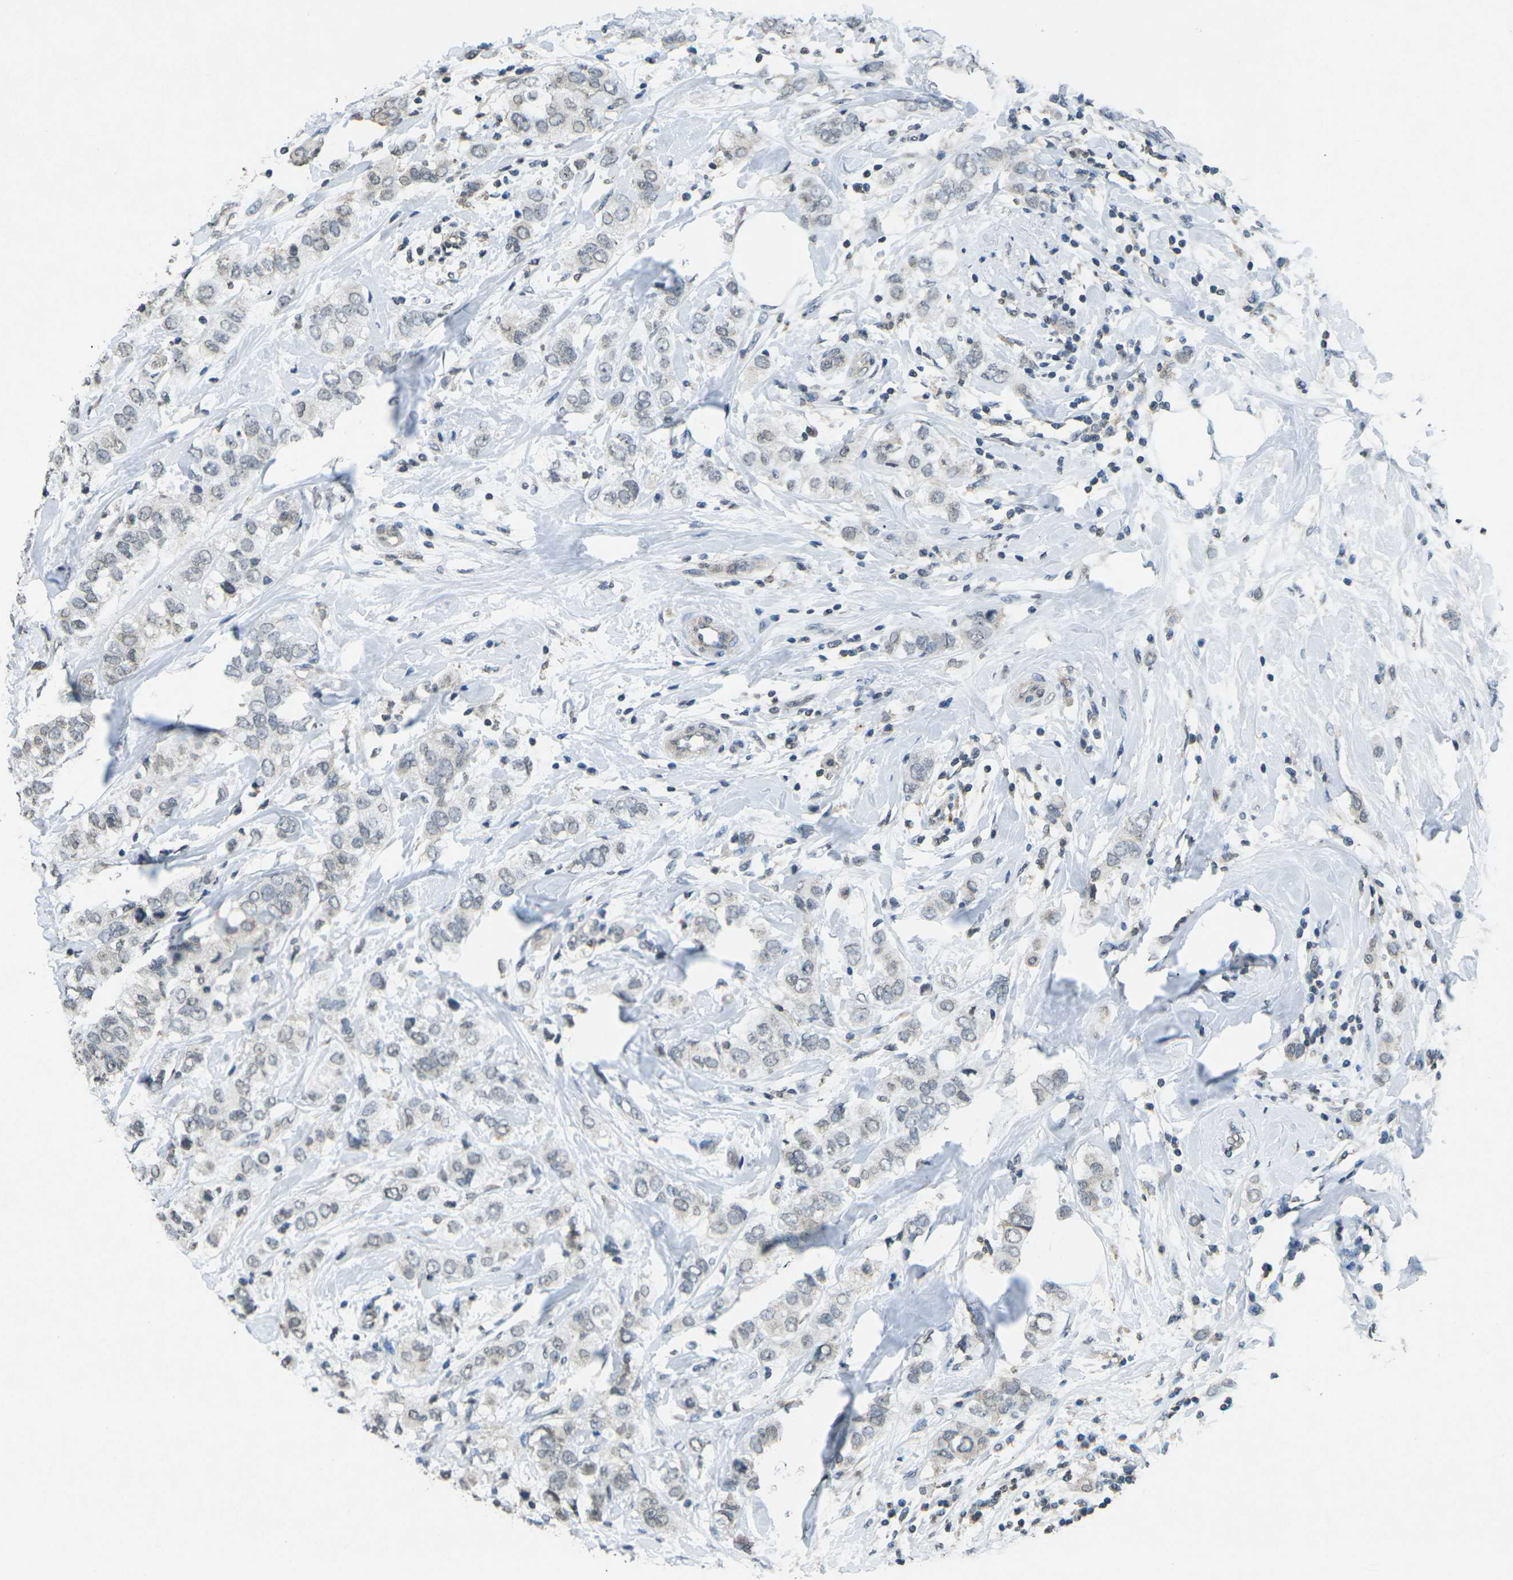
{"staining": {"intensity": "weak", "quantity": "<25%", "location": "cytoplasmic/membranous"}, "tissue": "breast cancer", "cell_type": "Tumor cells", "image_type": "cancer", "snomed": [{"axis": "morphology", "description": "Duct carcinoma"}, {"axis": "topography", "description": "Breast"}], "caption": "Tumor cells are negative for brown protein staining in breast cancer.", "gene": "TFR2", "patient": {"sex": "female", "age": 50}}